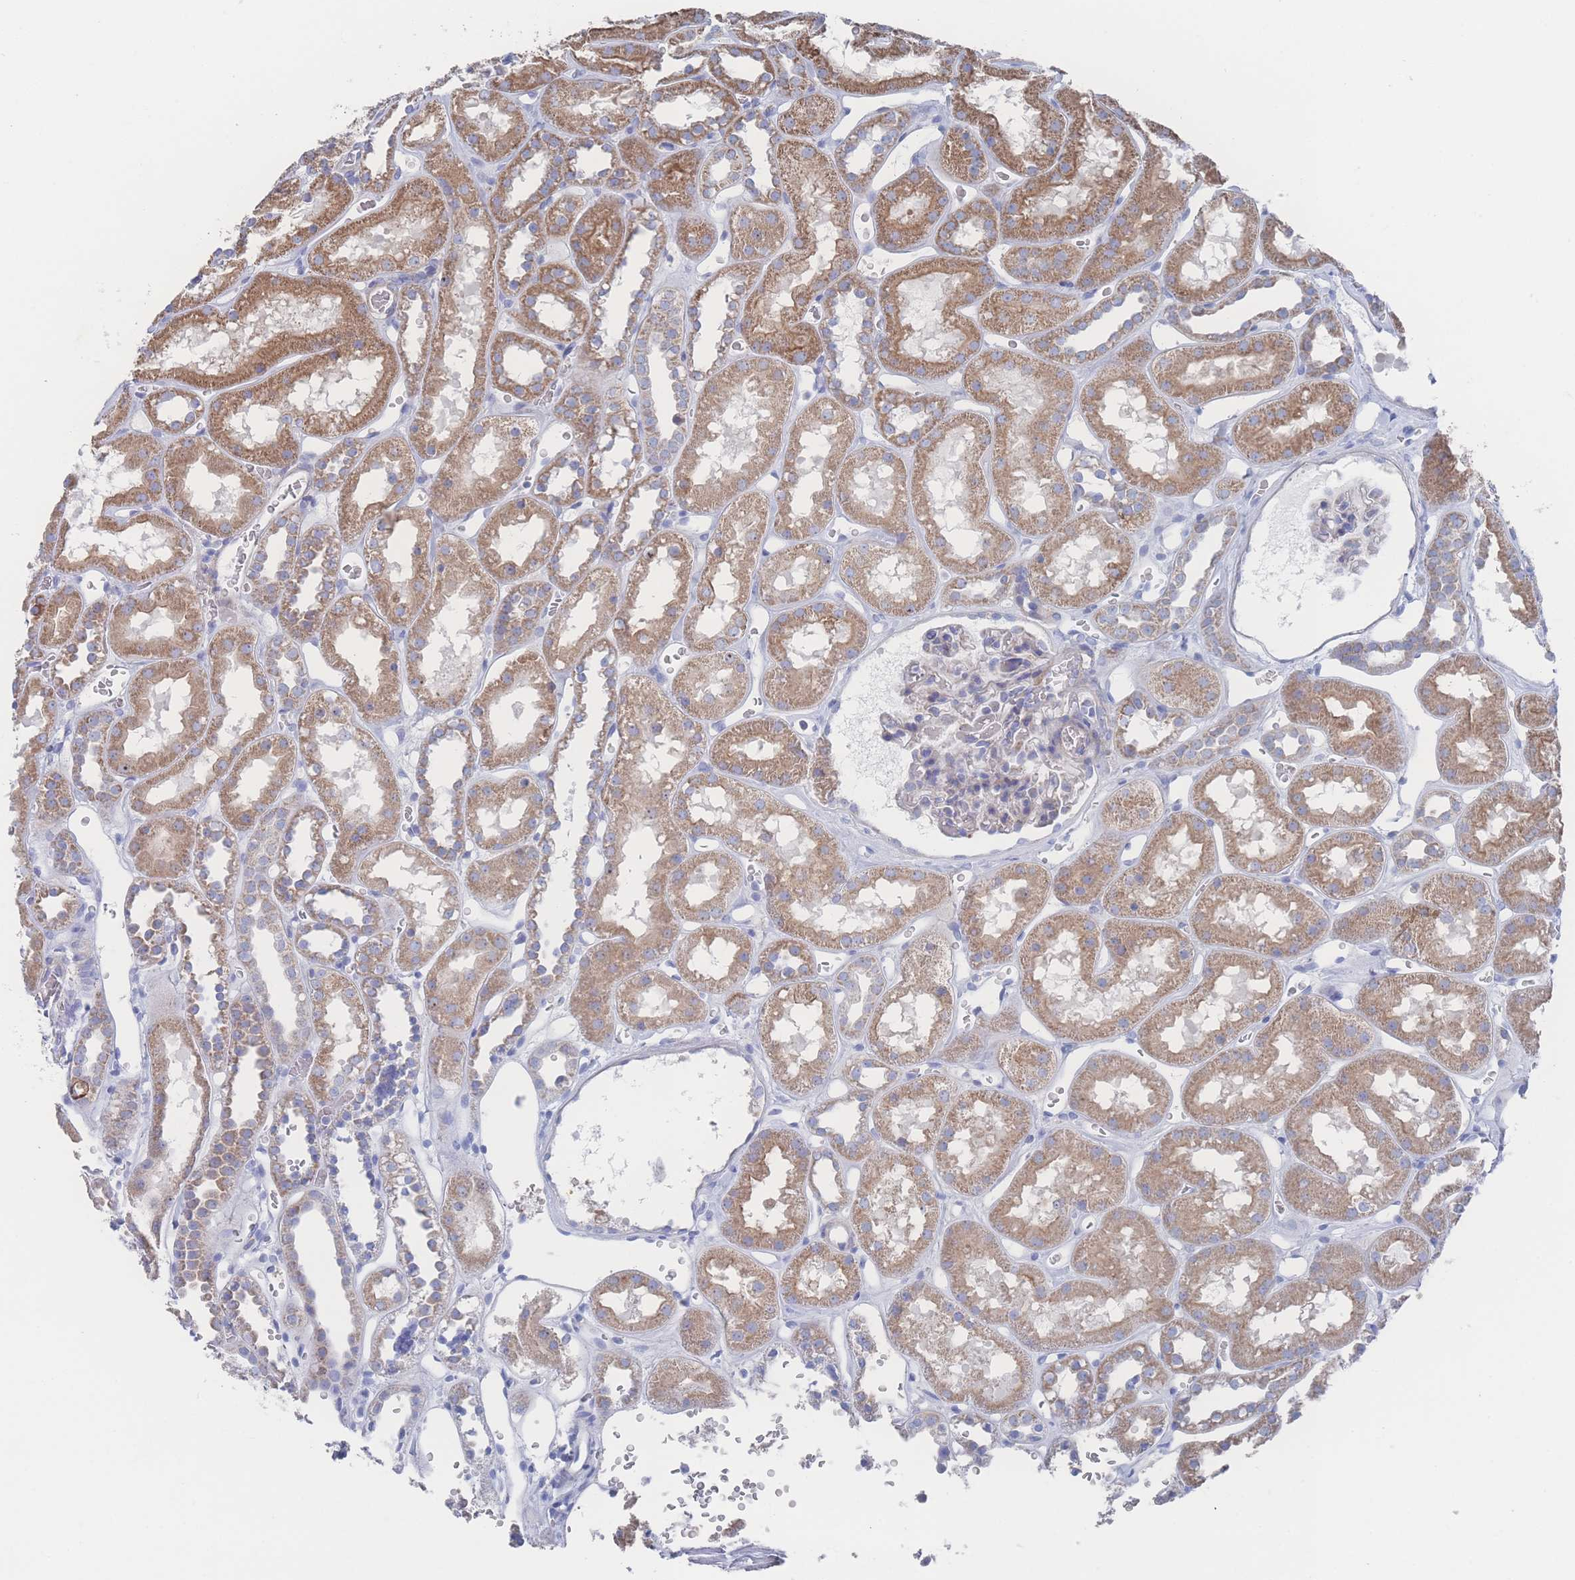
{"staining": {"intensity": "moderate", "quantity": "<25%", "location": "cytoplasmic/membranous"}, "tissue": "kidney", "cell_type": "Cells in glomeruli", "image_type": "normal", "snomed": [{"axis": "morphology", "description": "Normal tissue, NOS"}, {"axis": "topography", "description": "Kidney"}], "caption": "Immunohistochemistry of normal human kidney shows low levels of moderate cytoplasmic/membranous positivity in approximately <25% of cells in glomeruli.", "gene": "SNPH", "patient": {"sex": "female", "age": 41}}